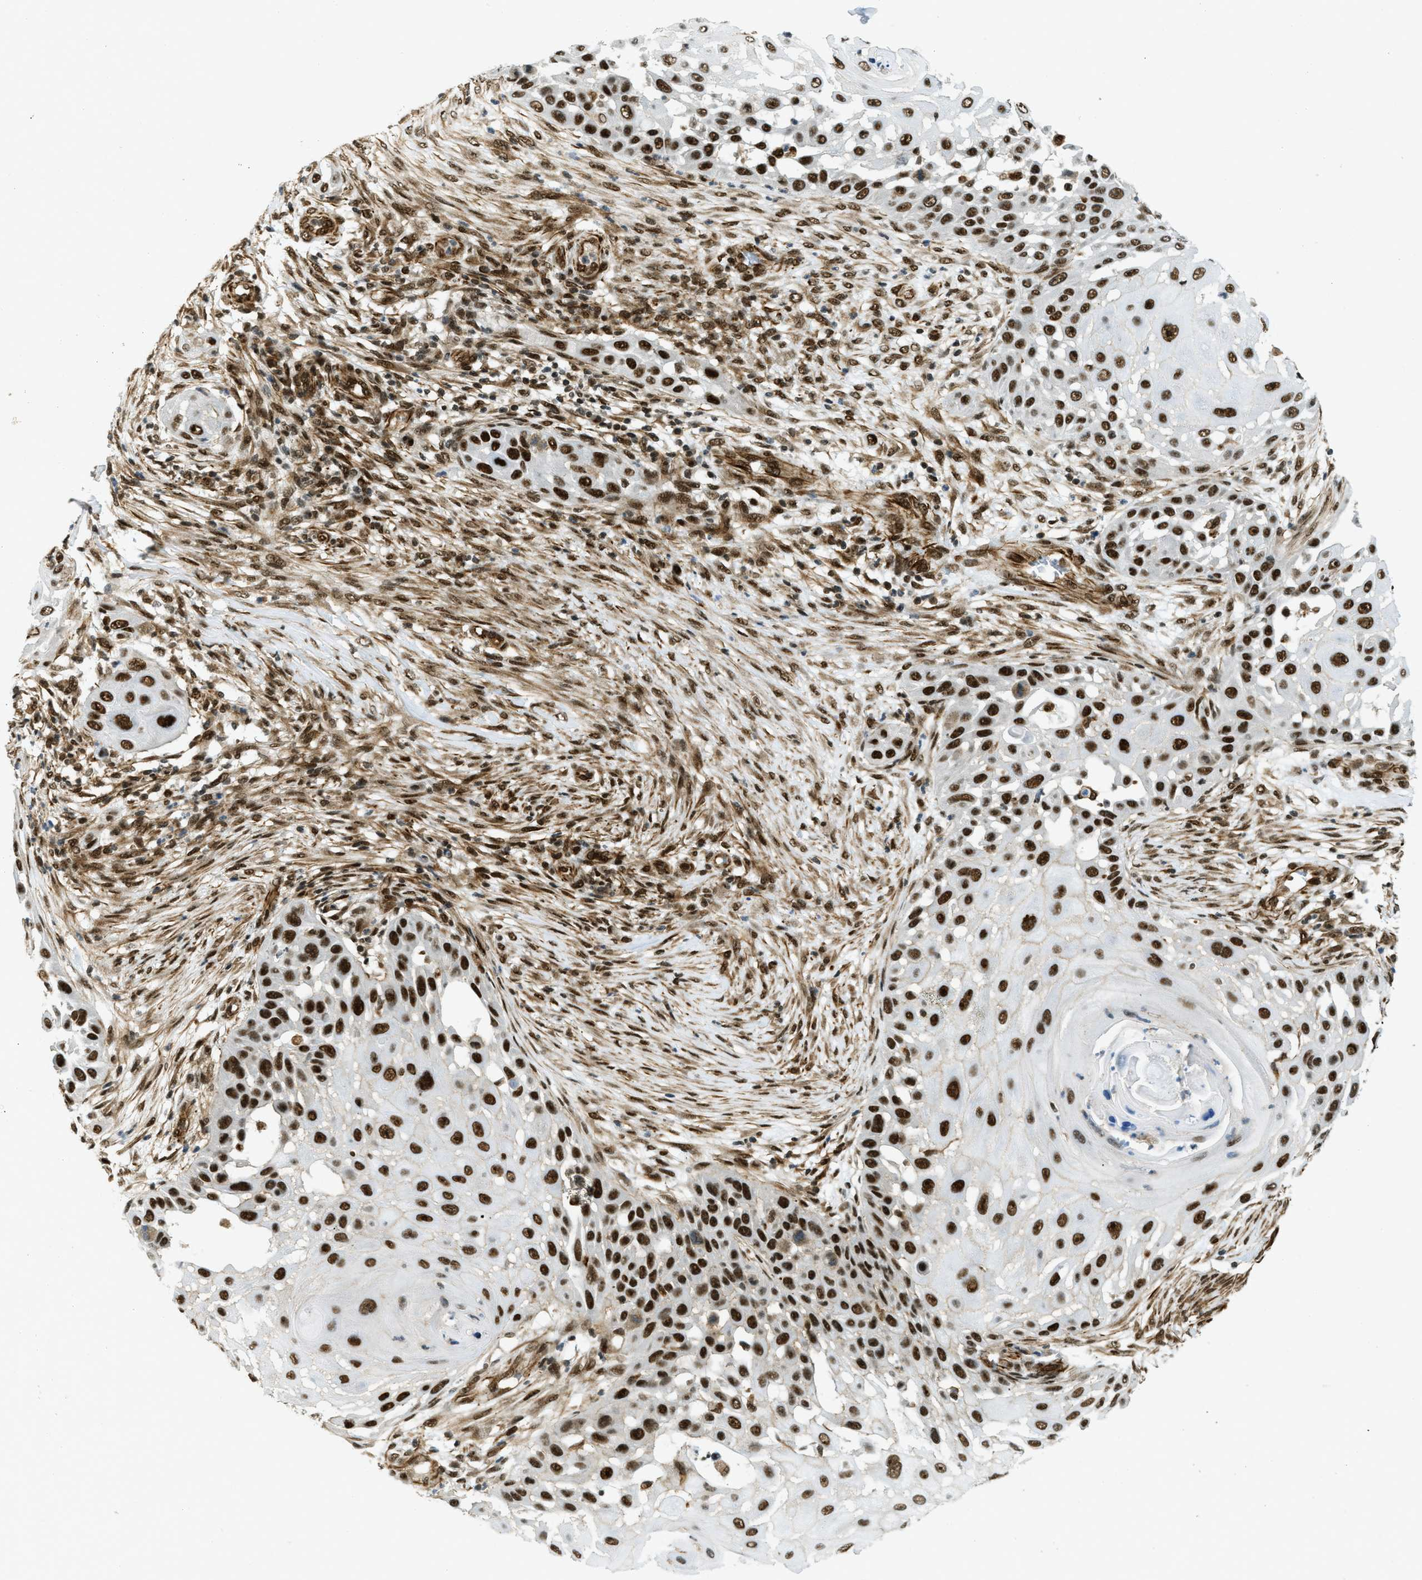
{"staining": {"intensity": "strong", "quantity": ">75%", "location": "nuclear"}, "tissue": "skin cancer", "cell_type": "Tumor cells", "image_type": "cancer", "snomed": [{"axis": "morphology", "description": "Squamous cell carcinoma, NOS"}, {"axis": "topography", "description": "Skin"}], "caption": "Protein positivity by immunohistochemistry (IHC) shows strong nuclear staining in approximately >75% of tumor cells in squamous cell carcinoma (skin).", "gene": "ZFR", "patient": {"sex": "female", "age": 44}}